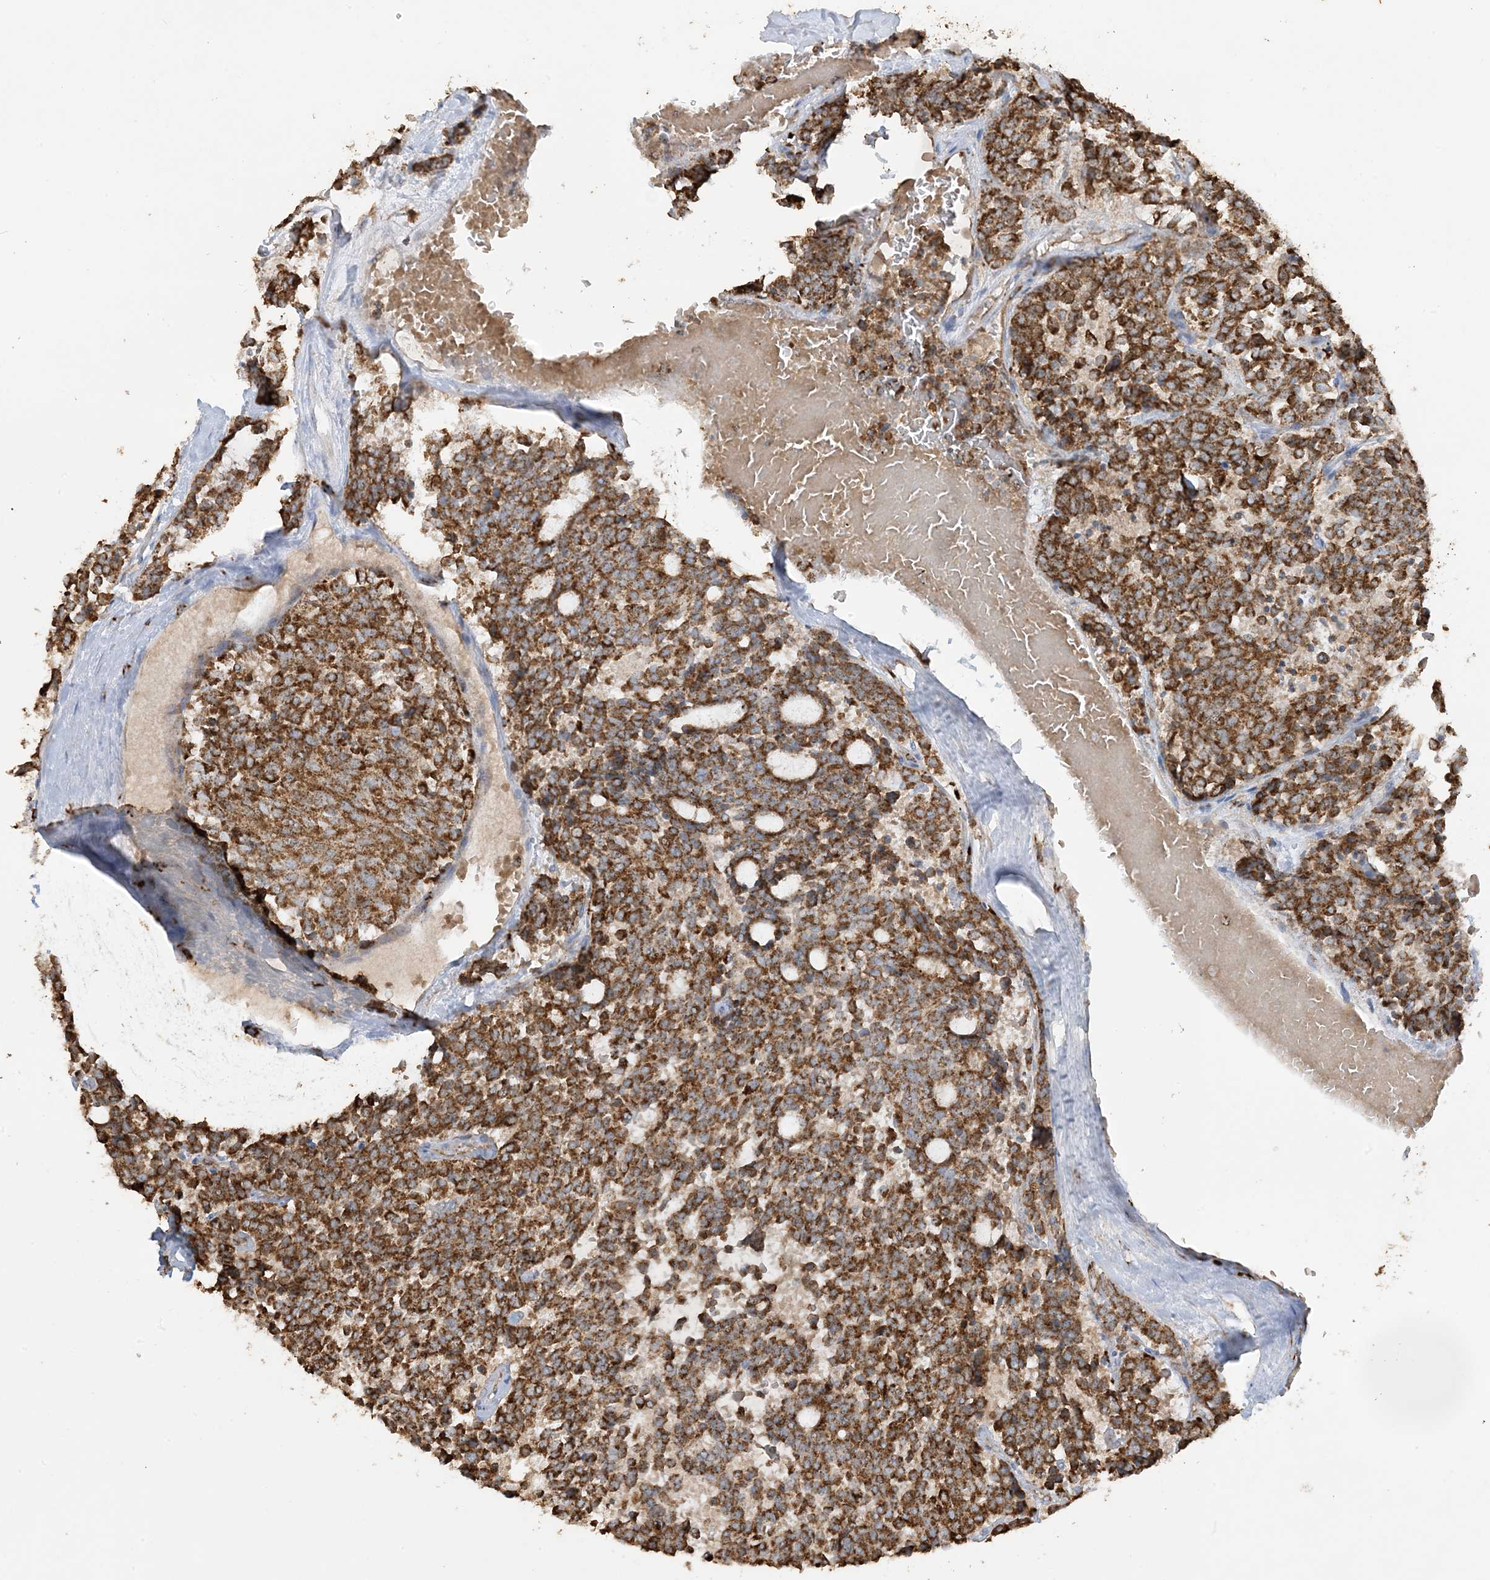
{"staining": {"intensity": "strong", "quantity": ">75%", "location": "cytoplasmic/membranous"}, "tissue": "carcinoid", "cell_type": "Tumor cells", "image_type": "cancer", "snomed": [{"axis": "morphology", "description": "Carcinoid, malignant, NOS"}, {"axis": "topography", "description": "Pancreas"}], "caption": "Human carcinoid stained for a protein (brown) displays strong cytoplasmic/membranous positive expression in approximately >75% of tumor cells.", "gene": "AGA", "patient": {"sex": "female", "age": 54}}